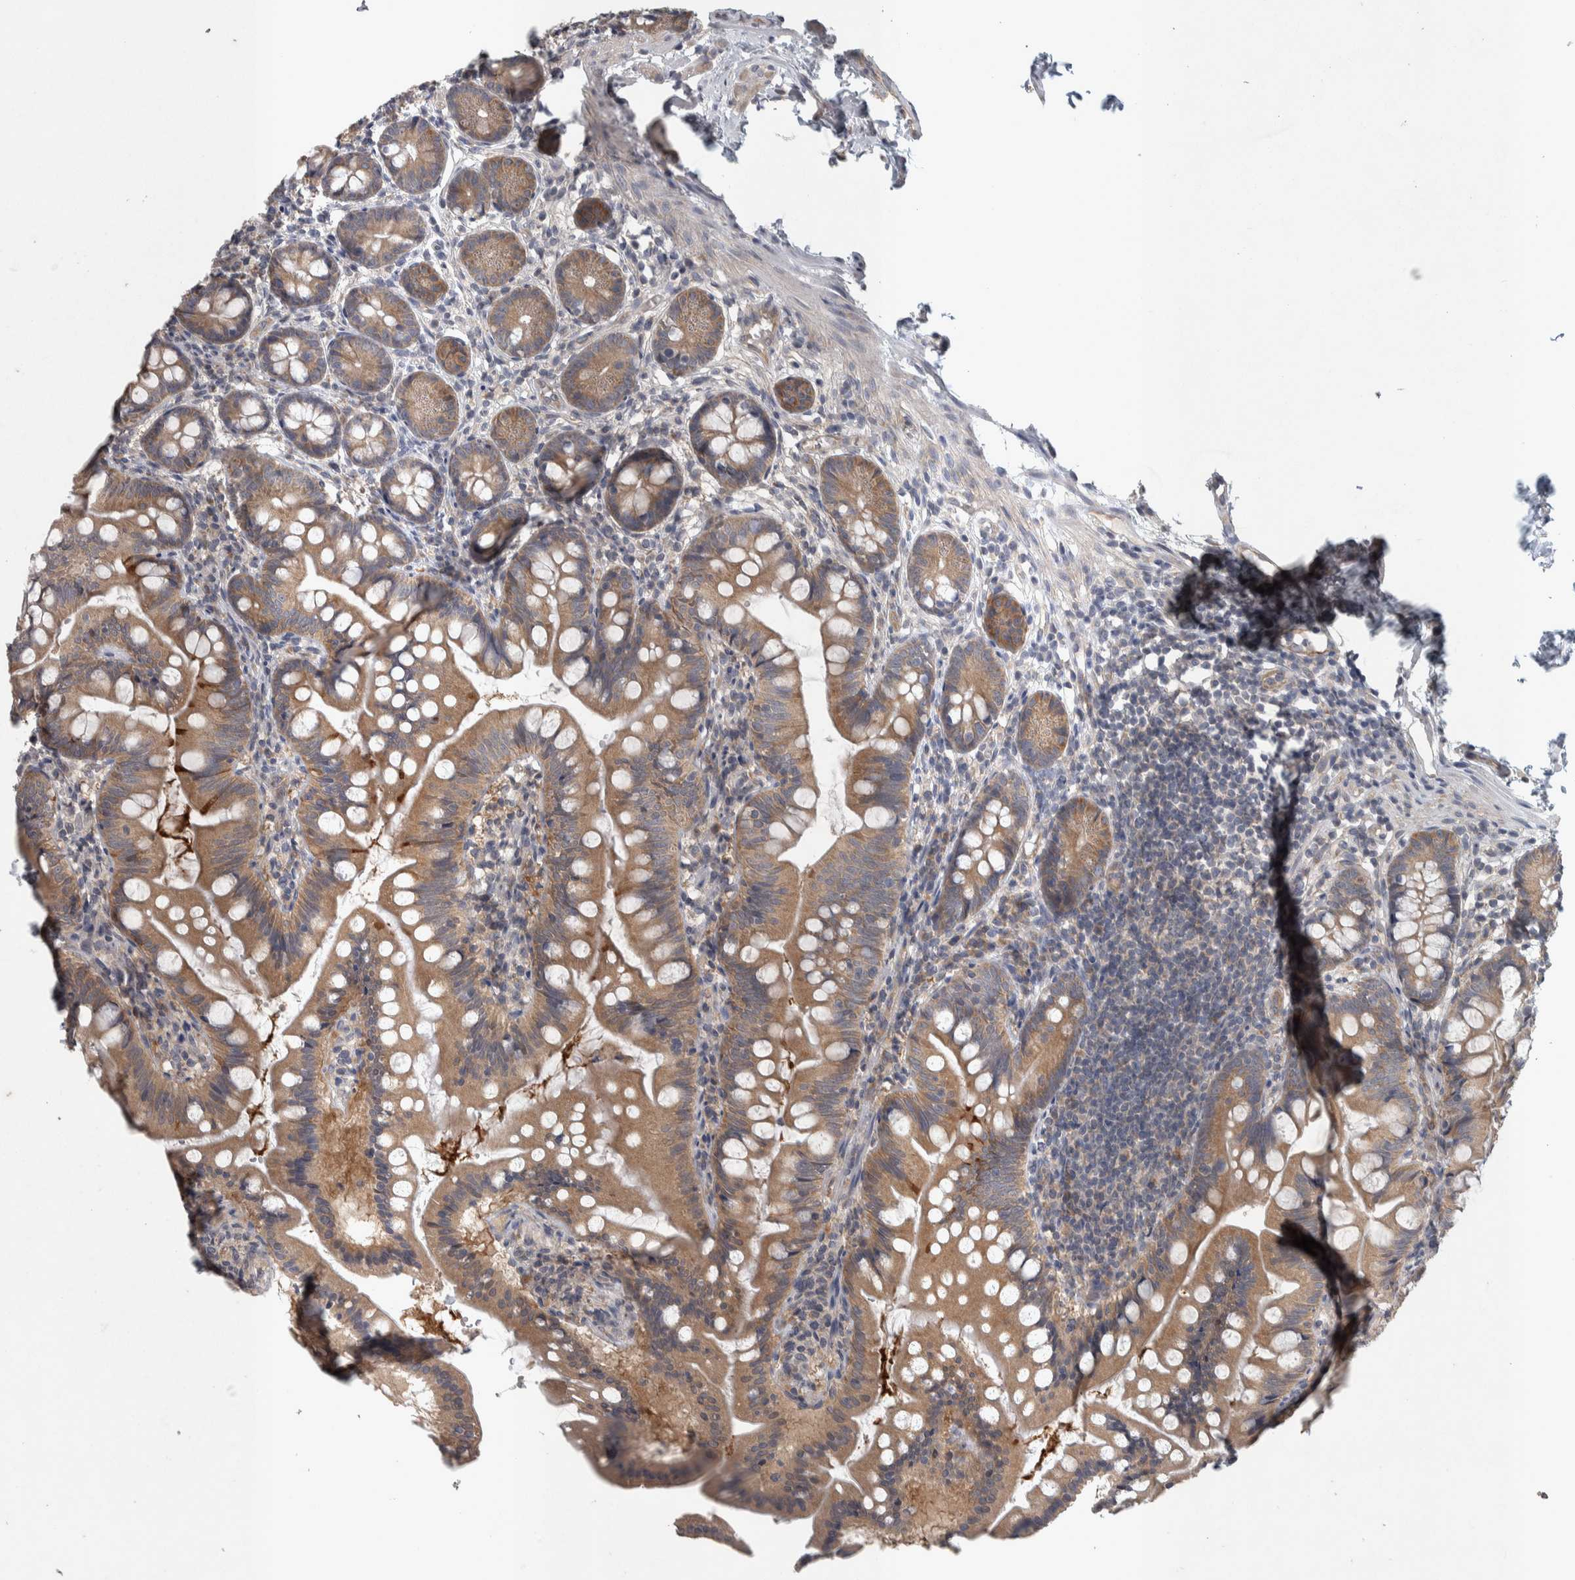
{"staining": {"intensity": "moderate", "quantity": ">75%", "location": "cytoplasmic/membranous"}, "tissue": "small intestine", "cell_type": "Glandular cells", "image_type": "normal", "snomed": [{"axis": "morphology", "description": "Normal tissue, NOS"}, {"axis": "topography", "description": "Small intestine"}], "caption": "Immunohistochemical staining of unremarkable small intestine reveals medium levels of moderate cytoplasmic/membranous positivity in approximately >75% of glandular cells. The protein of interest is stained brown, and the nuclei are stained in blue (DAB IHC with brightfield microscopy, high magnification).", "gene": "SRP68", "patient": {"sex": "male", "age": 7}}